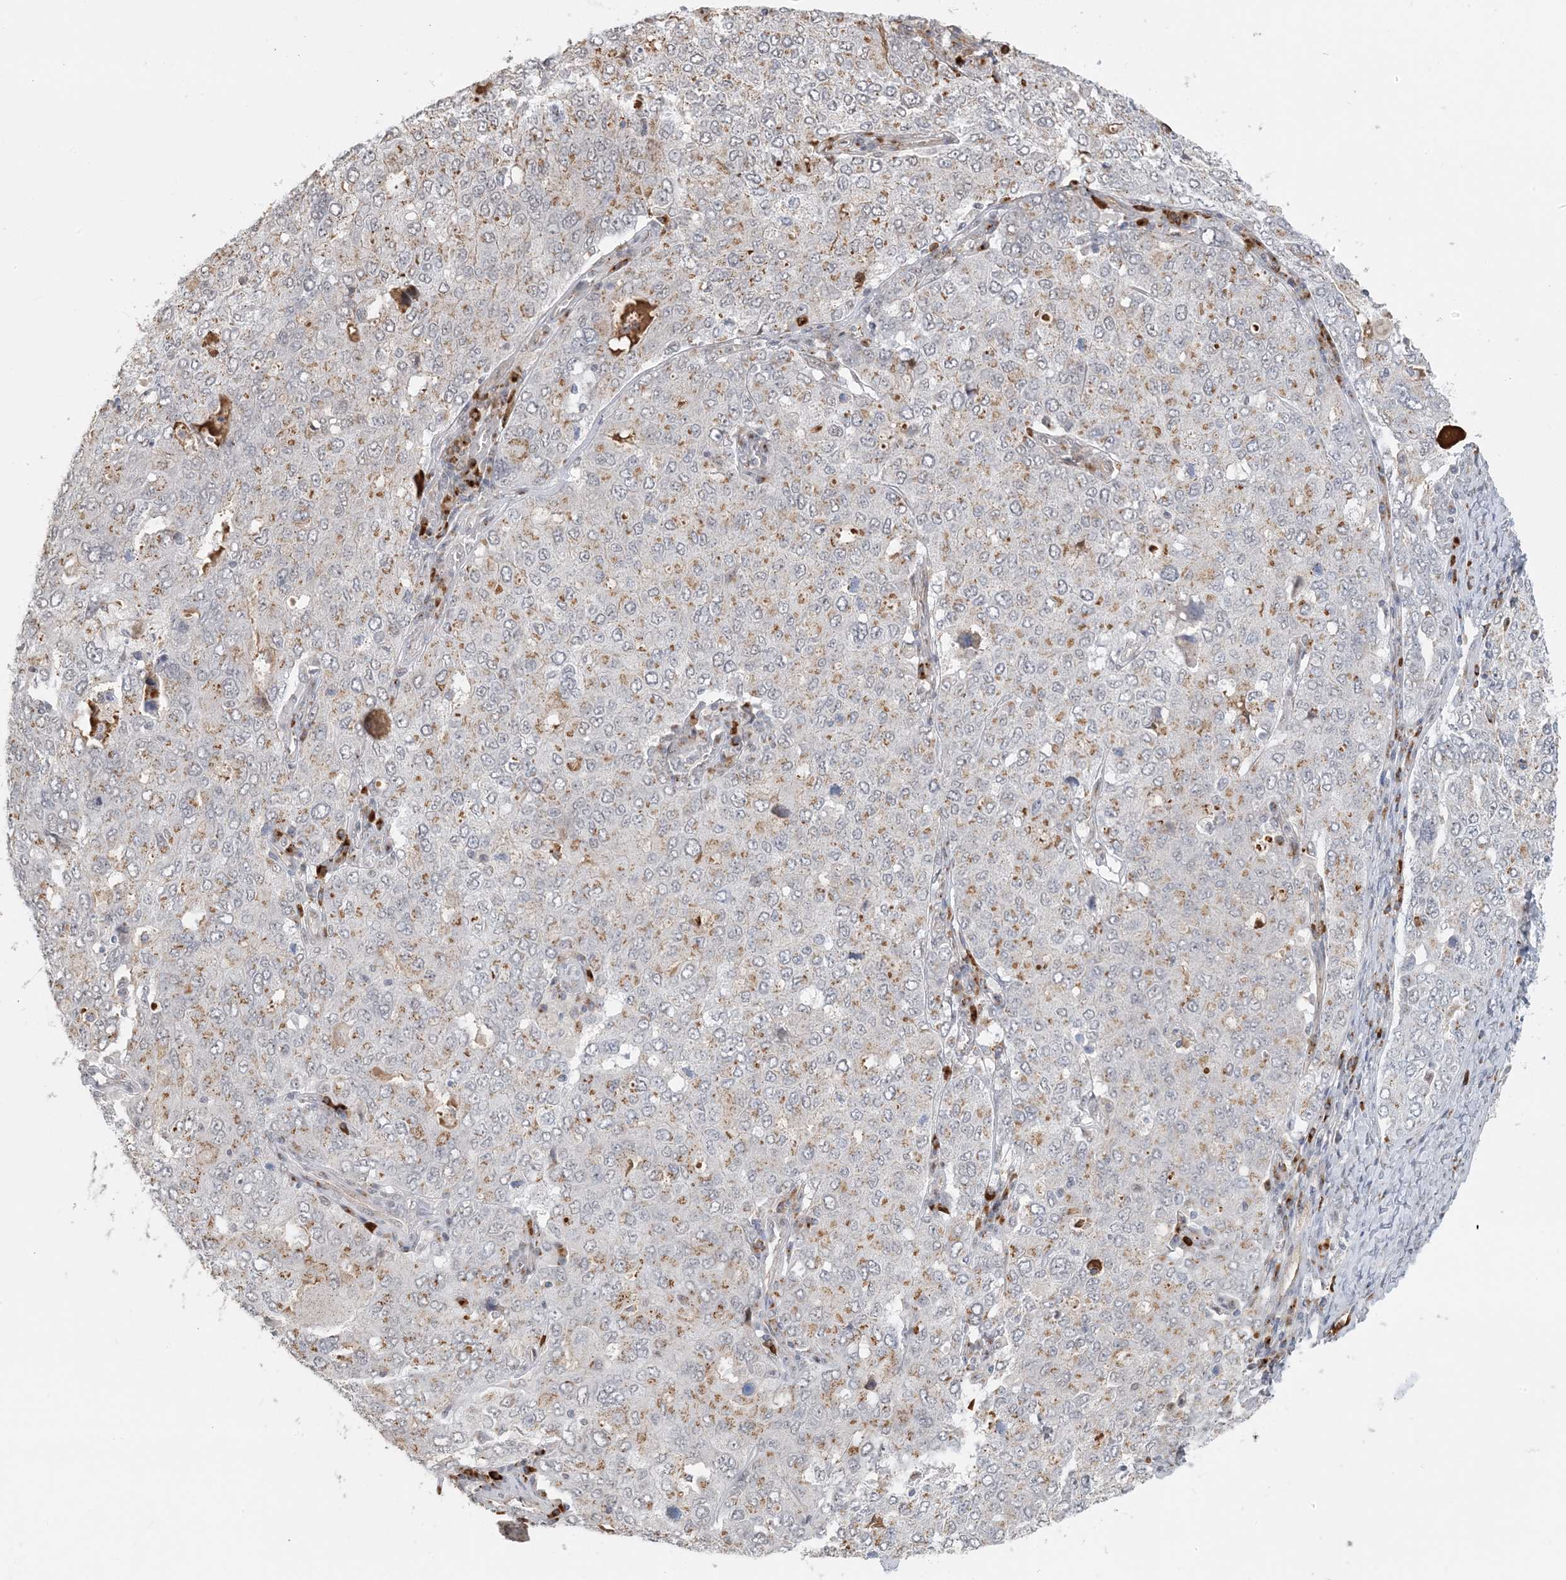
{"staining": {"intensity": "moderate", "quantity": "25%-75%", "location": "cytoplasmic/membranous"}, "tissue": "ovarian cancer", "cell_type": "Tumor cells", "image_type": "cancer", "snomed": [{"axis": "morphology", "description": "Carcinoma, endometroid"}, {"axis": "topography", "description": "Ovary"}], "caption": "Endometroid carcinoma (ovarian) tissue displays moderate cytoplasmic/membranous positivity in approximately 25%-75% of tumor cells, visualized by immunohistochemistry. (DAB = brown stain, brightfield microscopy at high magnification).", "gene": "ZCCHC4", "patient": {"sex": "female", "age": 62}}